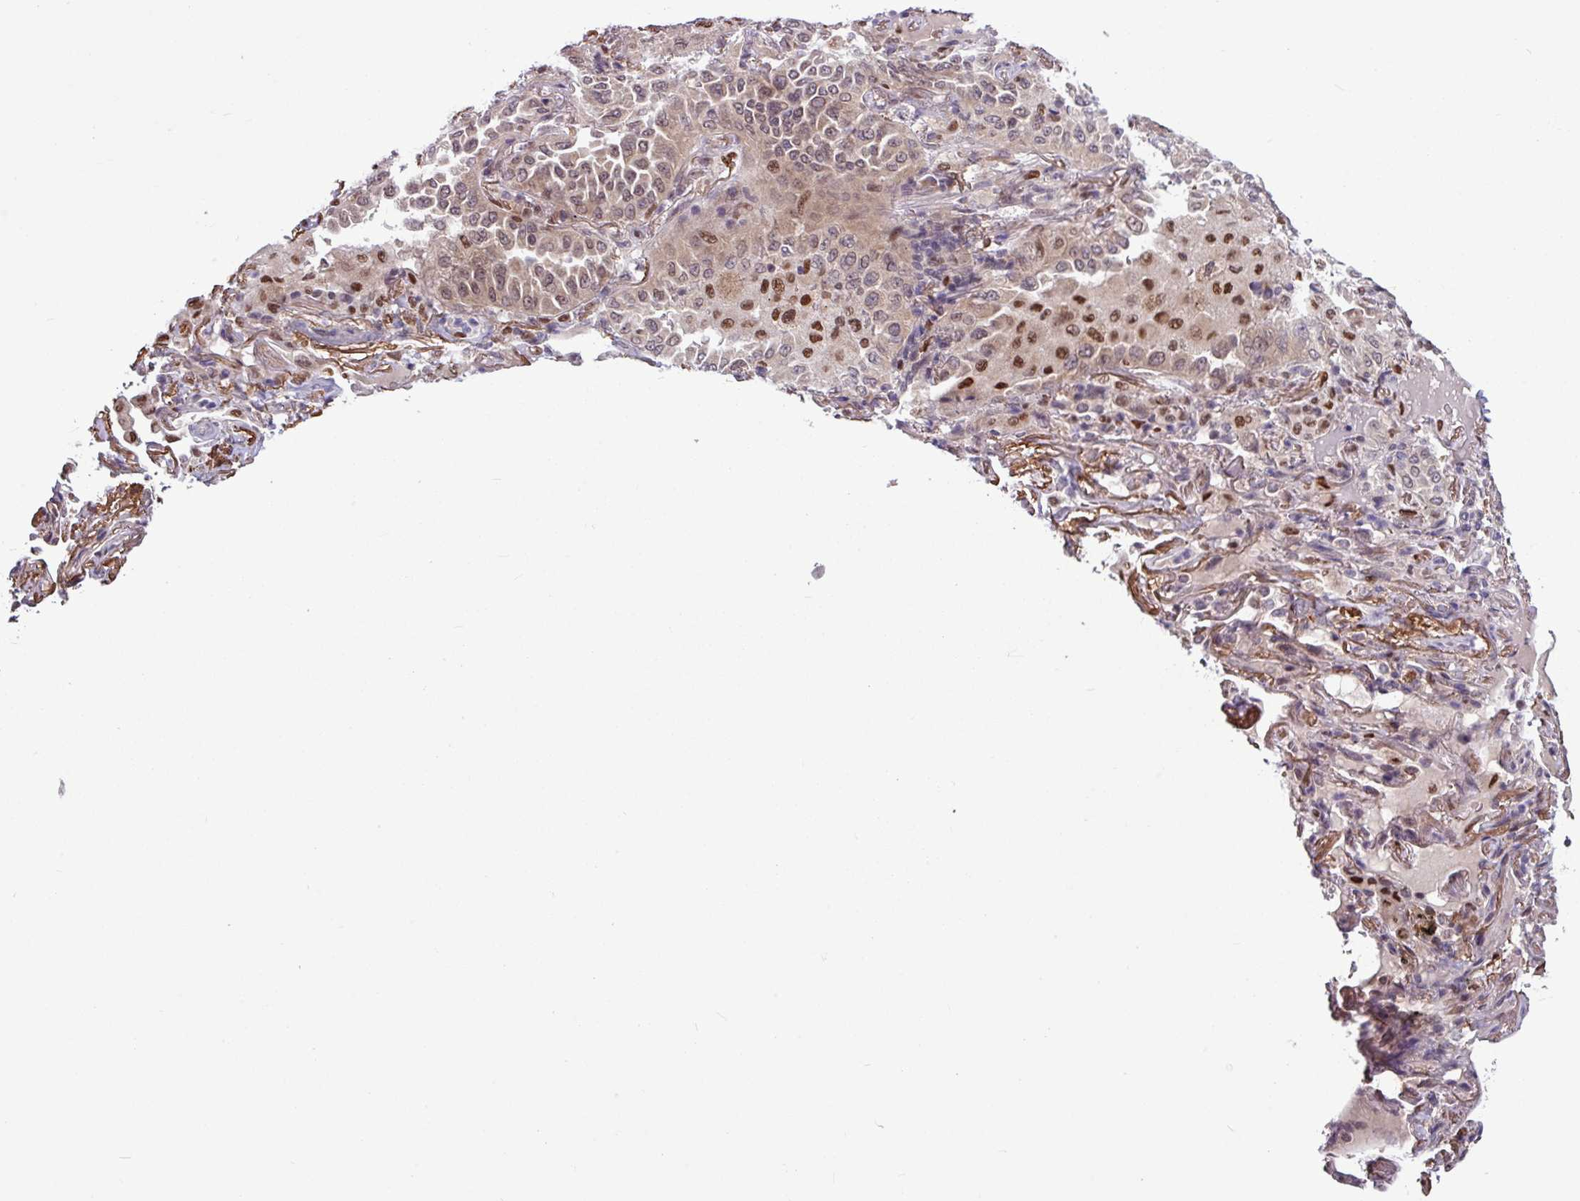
{"staining": {"intensity": "strong", "quantity": "25%-75%", "location": "nuclear"}, "tissue": "lung cancer", "cell_type": "Tumor cells", "image_type": "cancer", "snomed": [{"axis": "morphology", "description": "Adenocarcinoma, NOS"}, {"axis": "topography", "description": "Lung"}], "caption": "Immunohistochemical staining of lung cancer displays high levels of strong nuclear positivity in approximately 25%-75% of tumor cells.", "gene": "SKIC2", "patient": {"sex": "female", "age": 69}}